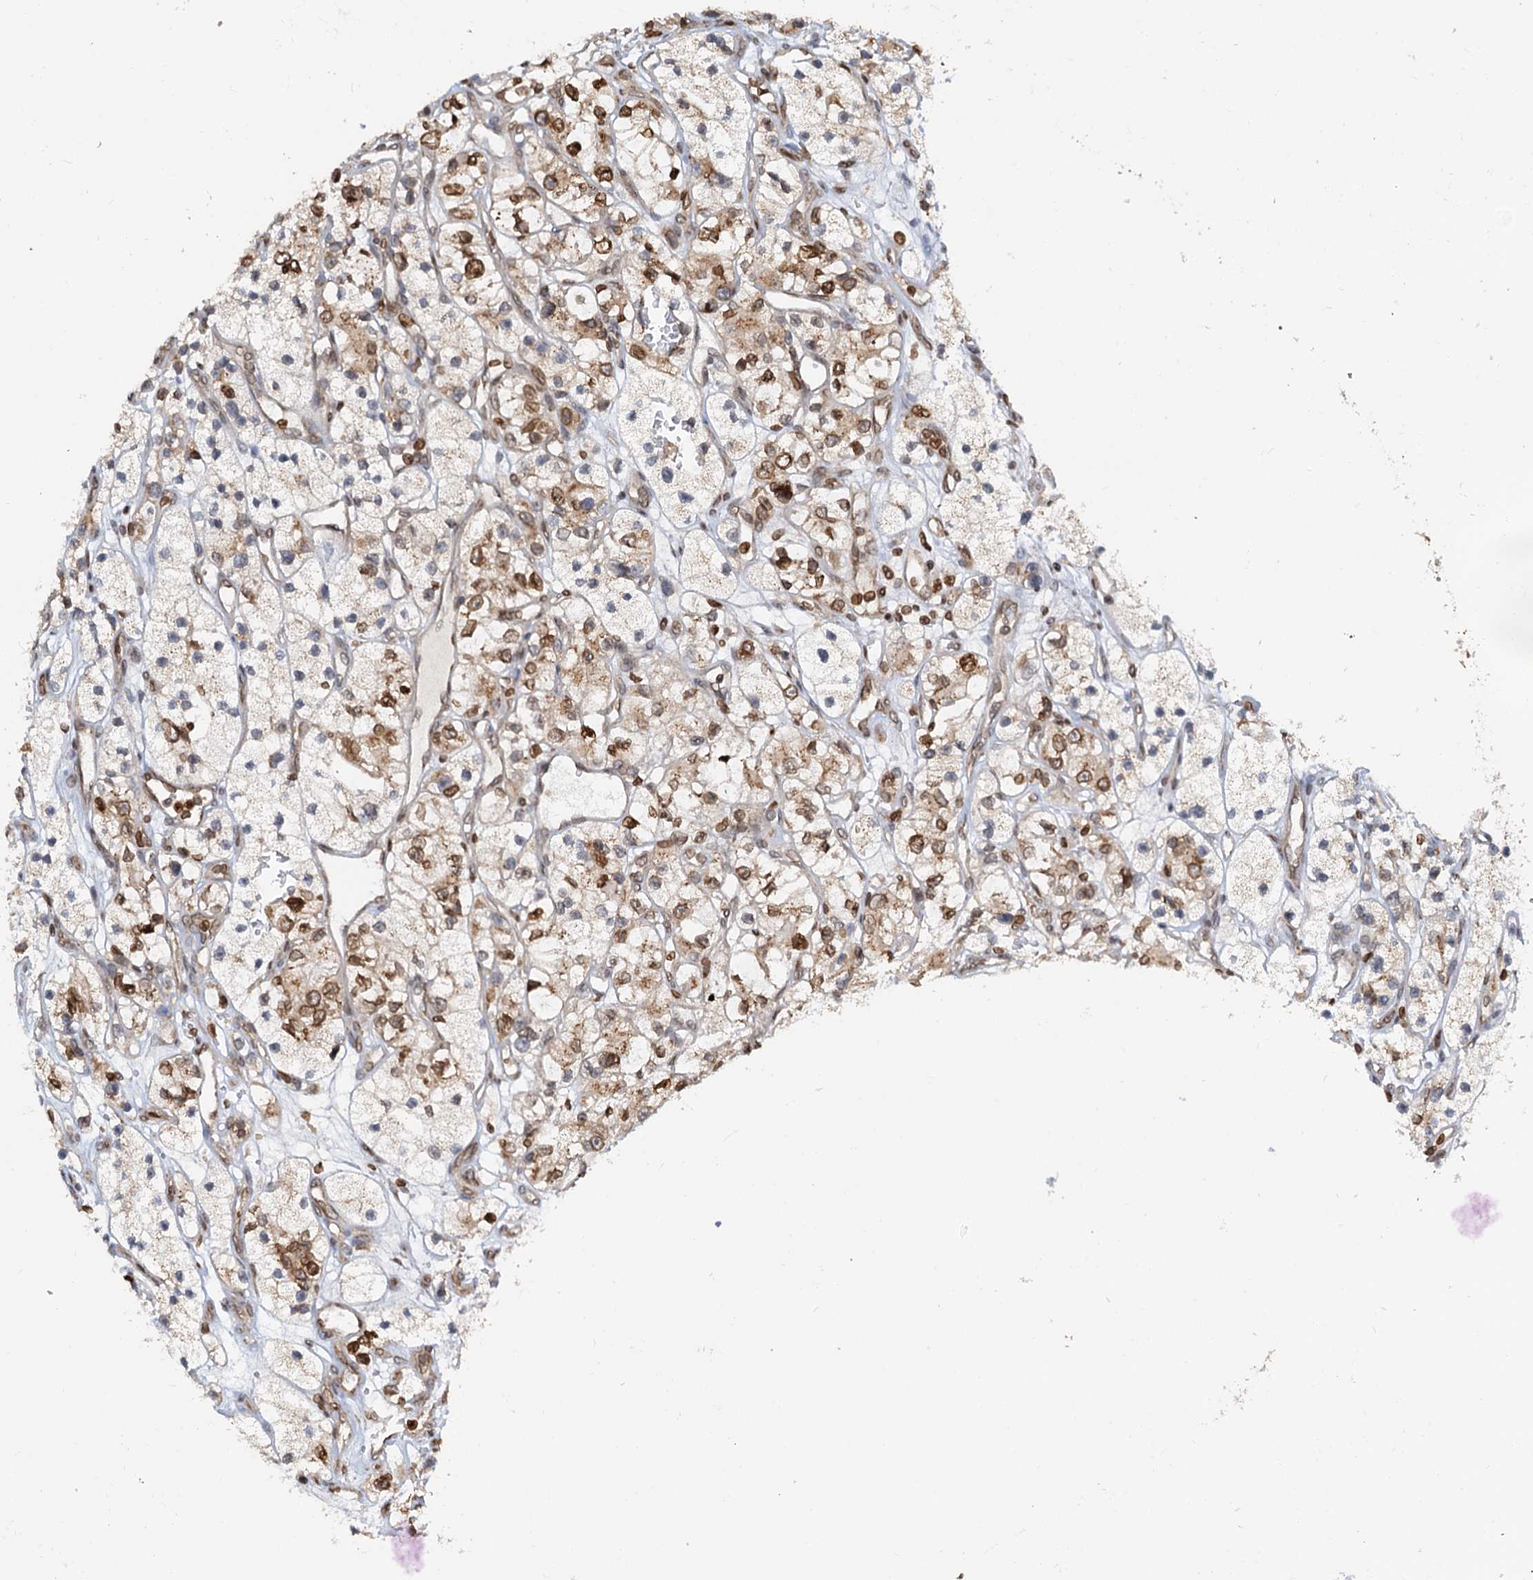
{"staining": {"intensity": "moderate", "quantity": "25%-75%", "location": "cytoplasmic/membranous,nuclear"}, "tissue": "renal cancer", "cell_type": "Tumor cells", "image_type": "cancer", "snomed": [{"axis": "morphology", "description": "Adenocarcinoma, NOS"}, {"axis": "topography", "description": "Kidney"}], "caption": "This image demonstrates immunohistochemistry staining of renal adenocarcinoma, with medium moderate cytoplasmic/membranous and nuclear positivity in about 25%-75% of tumor cells.", "gene": "ZC3H13", "patient": {"sex": "female", "age": 57}}